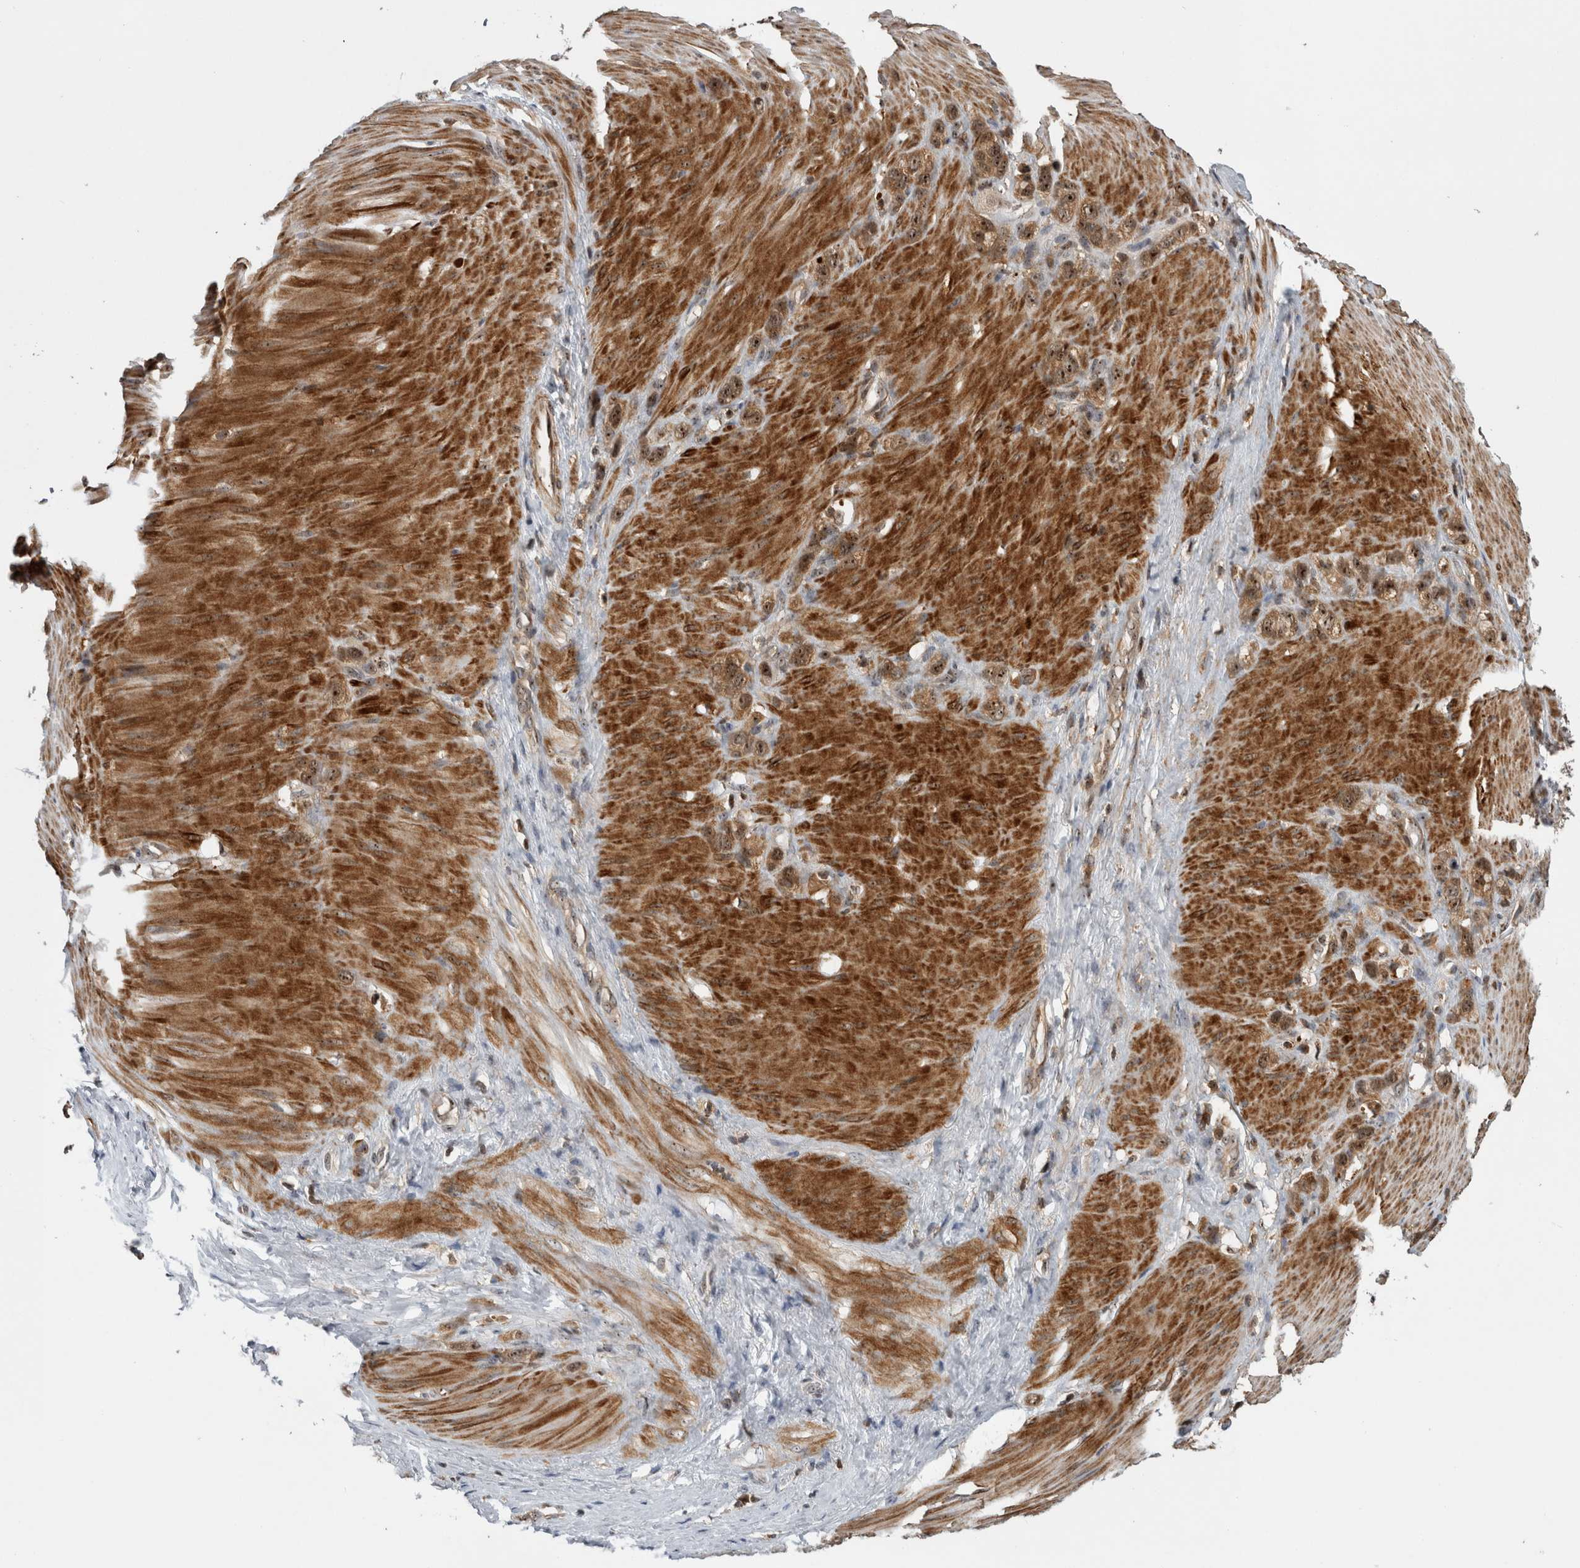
{"staining": {"intensity": "moderate", "quantity": ">75%", "location": "cytoplasmic/membranous,nuclear"}, "tissue": "stomach cancer", "cell_type": "Tumor cells", "image_type": "cancer", "snomed": [{"axis": "morphology", "description": "Normal tissue, NOS"}, {"axis": "morphology", "description": "Adenocarcinoma, NOS"}, {"axis": "morphology", "description": "Adenocarcinoma, High grade"}, {"axis": "topography", "description": "Stomach, upper"}, {"axis": "topography", "description": "Stomach"}], "caption": "Protein staining exhibits moderate cytoplasmic/membranous and nuclear staining in about >75% of tumor cells in stomach cancer (high-grade adenocarcinoma).", "gene": "TDRD7", "patient": {"sex": "female", "age": 65}}